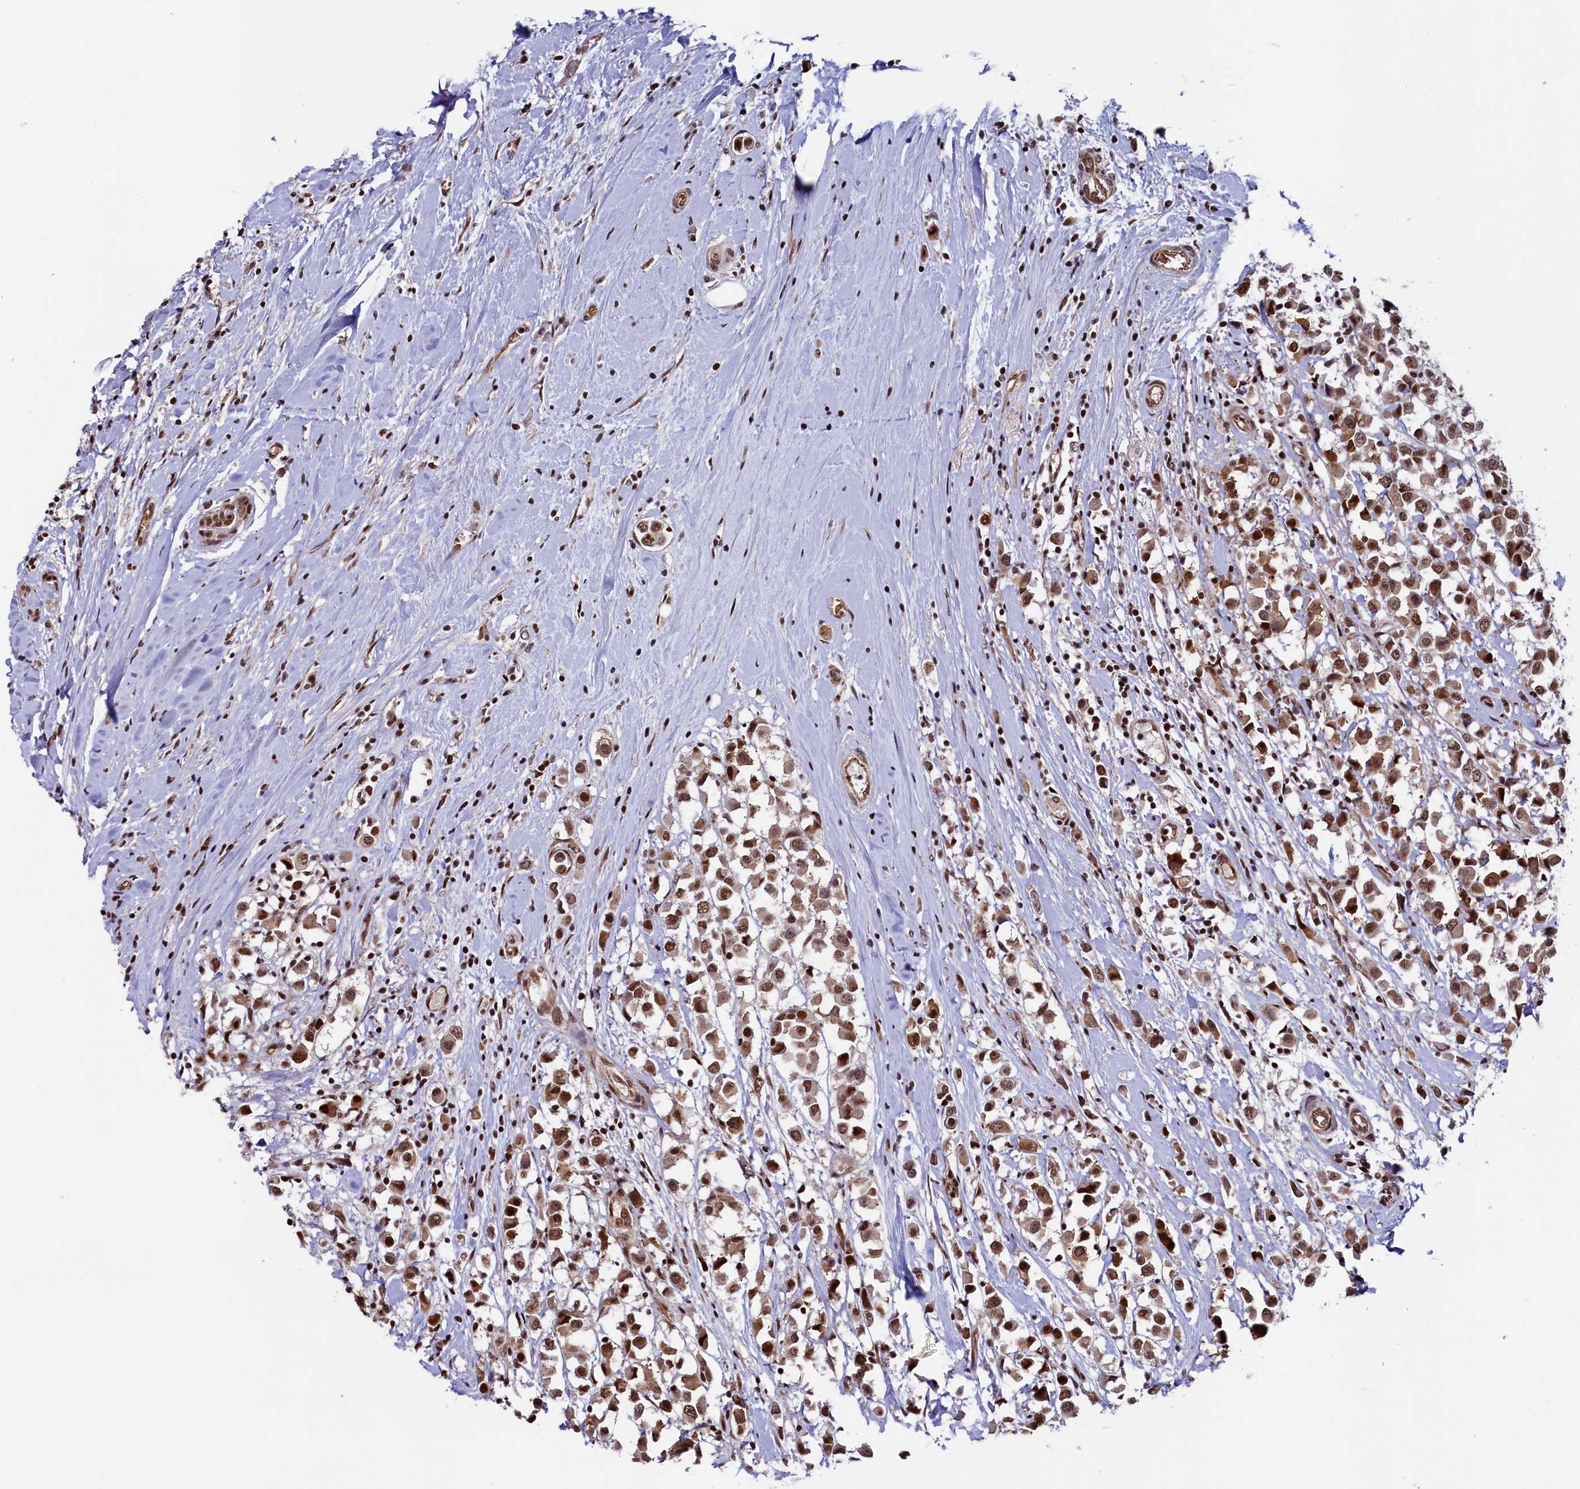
{"staining": {"intensity": "strong", "quantity": ">75%", "location": "nuclear"}, "tissue": "breast cancer", "cell_type": "Tumor cells", "image_type": "cancer", "snomed": [{"axis": "morphology", "description": "Duct carcinoma"}, {"axis": "topography", "description": "Breast"}], "caption": "Breast cancer (infiltrating ductal carcinoma) tissue exhibits strong nuclear expression in about >75% of tumor cells, visualized by immunohistochemistry.", "gene": "LEO1", "patient": {"sex": "female", "age": 61}}